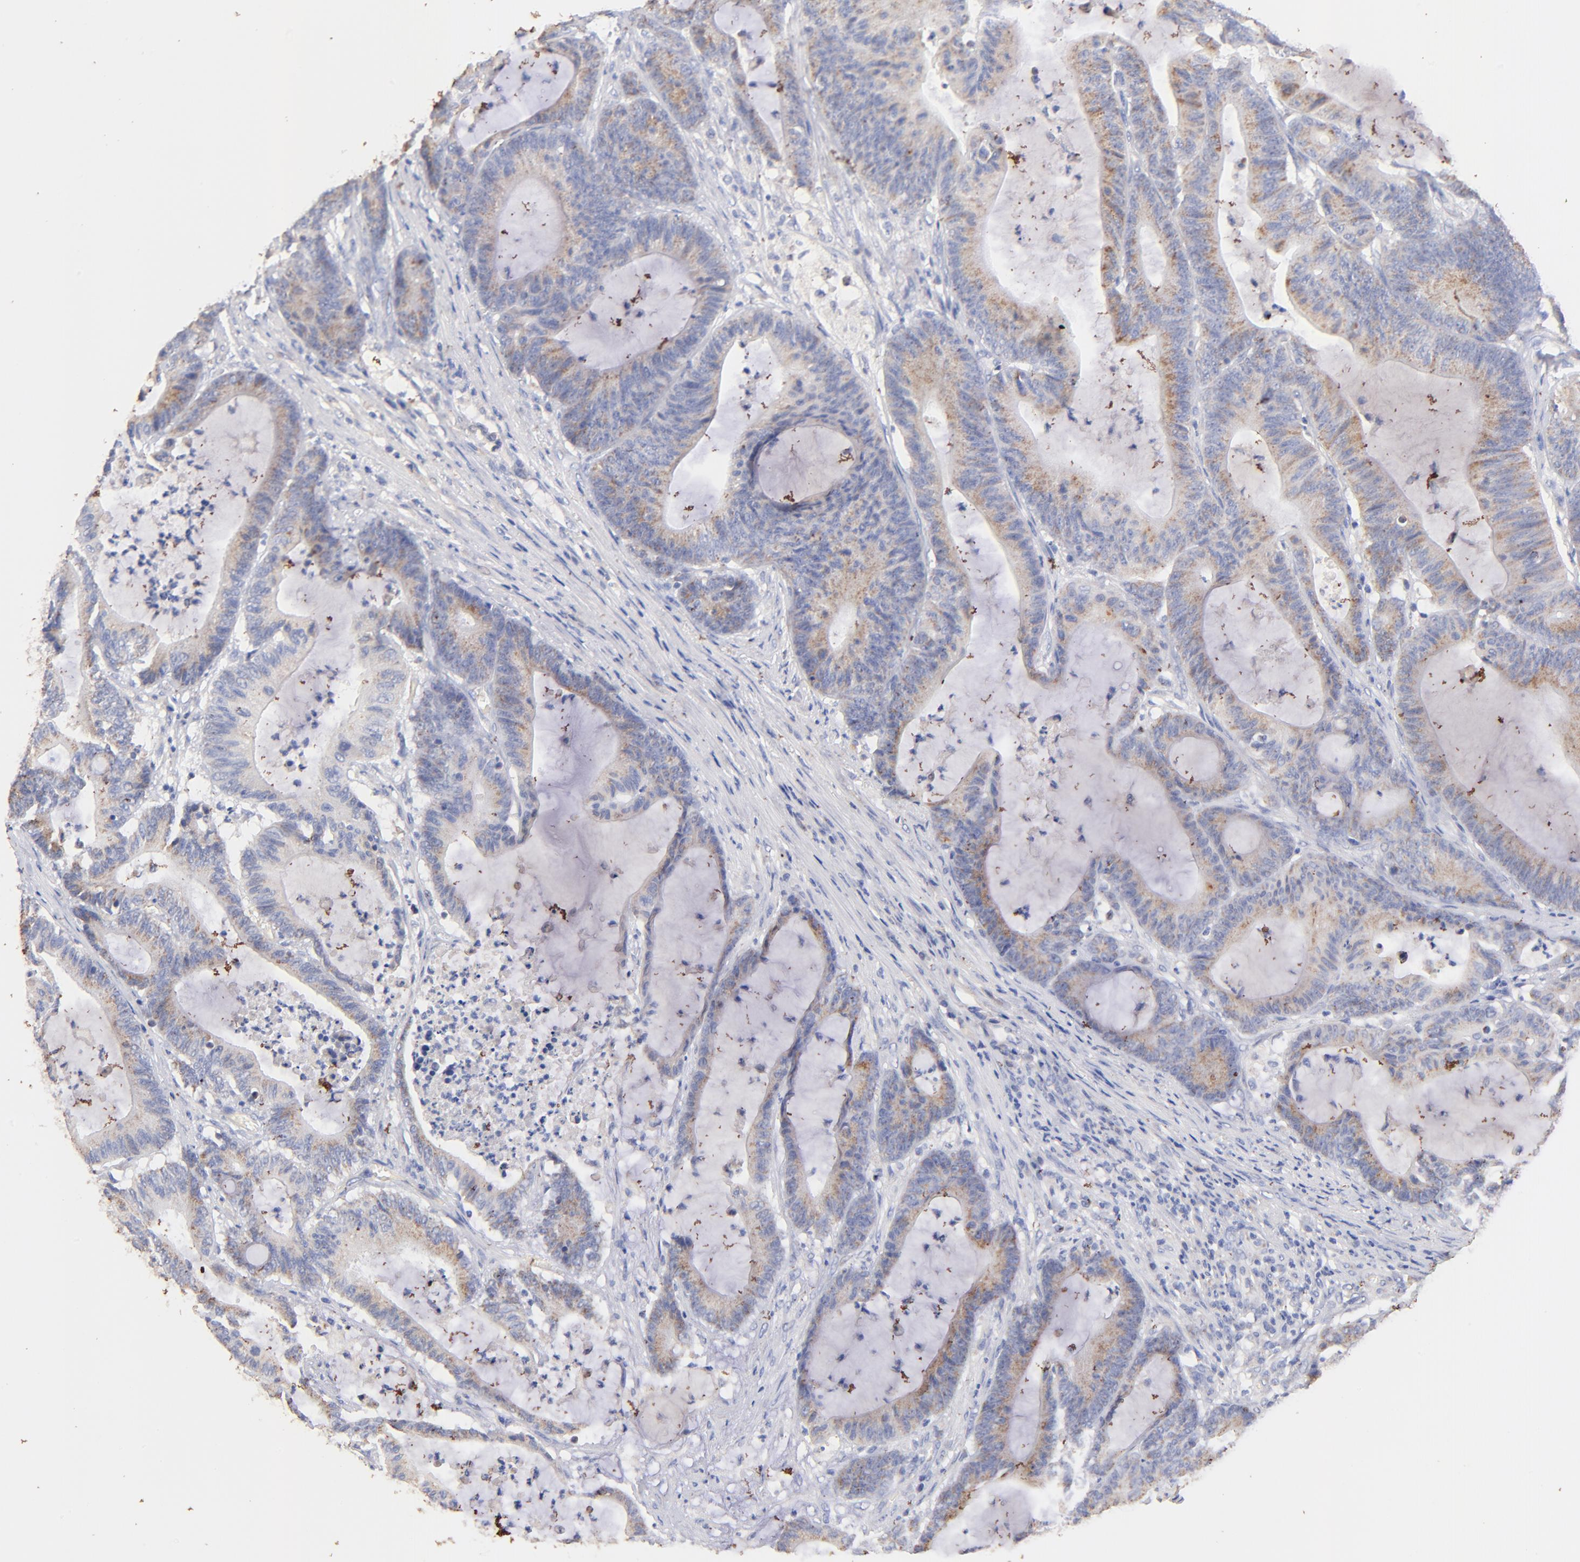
{"staining": {"intensity": "weak", "quantity": "25%-75%", "location": "cytoplasmic/membranous"}, "tissue": "colorectal cancer", "cell_type": "Tumor cells", "image_type": "cancer", "snomed": [{"axis": "morphology", "description": "Adenocarcinoma, NOS"}, {"axis": "topography", "description": "Colon"}], "caption": "A histopathology image of adenocarcinoma (colorectal) stained for a protein displays weak cytoplasmic/membranous brown staining in tumor cells.", "gene": "IGLV7-43", "patient": {"sex": "female", "age": 84}}